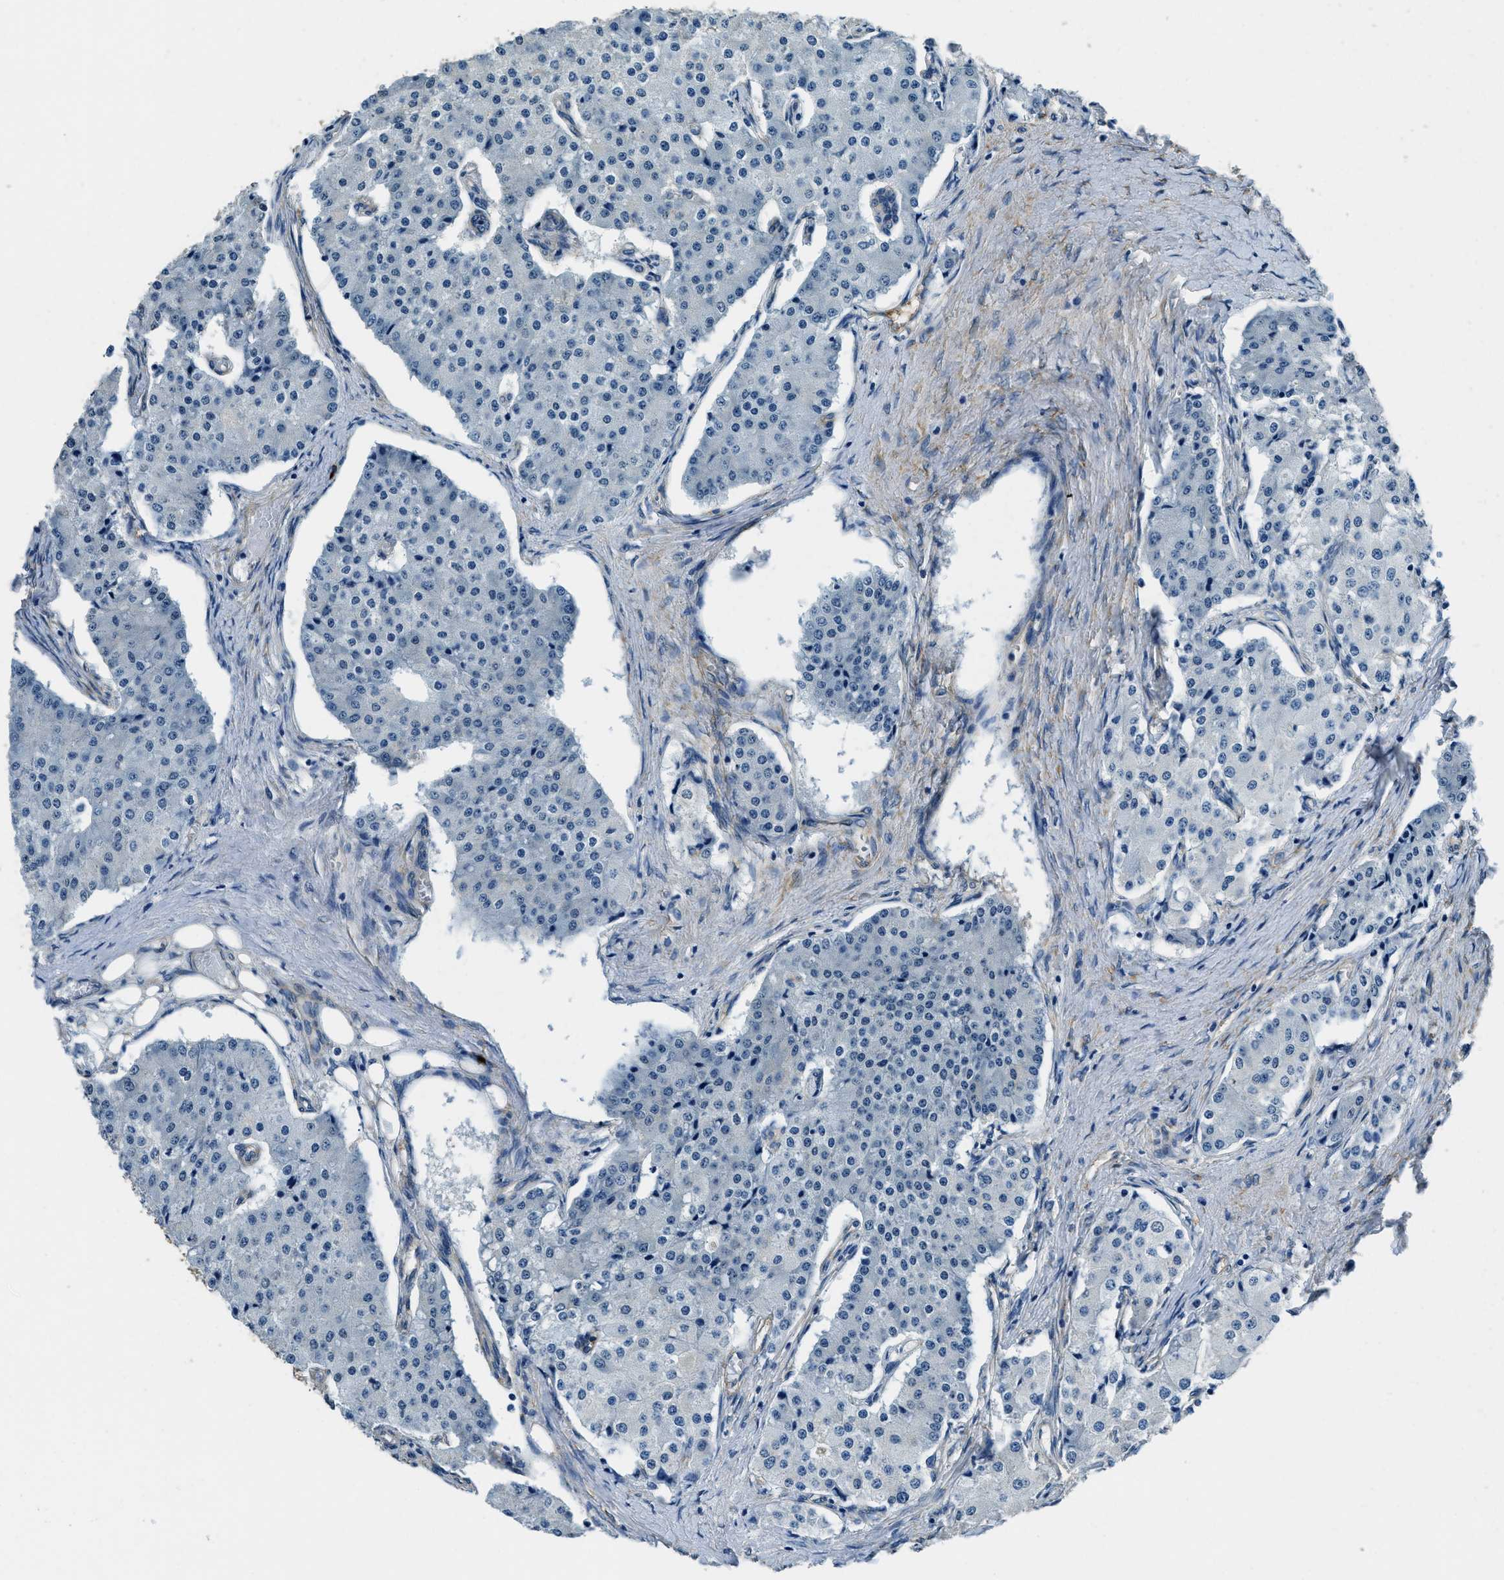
{"staining": {"intensity": "negative", "quantity": "none", "location": "none"}, "tissue": "carcinoid", "cell_type": "Tumor cells", "image_type": "cancer", "snomed": [{"axis": "morphology", "description": "Carcinoid, malignant, NOS"}, {"axis": "topography", "description": "Colon"}], "caption": "Tumor cells are negative for protein expression in human carcinoid. (Immunohistochemistry (ihc), brightfield microscopy, high magnification).", "gene": "TMEM186", "patient": {"sex": "female", "age": 52}}